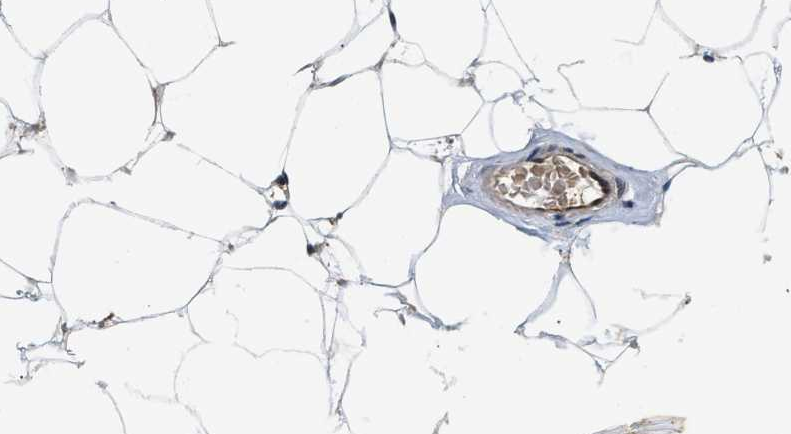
{"staining": {"intensity": "weak", "quantity": ">75%", "location": "cytoplasmic/membranous"}, "tissue": "adipose tissue", "cell_type": "Adipocytes", "image_type": "normal", "snomed": [{"axis": "morphology", "description": "Normal tissue, NOS"}, {"axis": "topography", "description": "Breast"}, {"axis": "topography", "description": "Soft tissue"}], "caption": "An IHC histopathology image of unremarkable tissue is shown. Protein staining in brown labels weak cytoplasmic/membranous positivity in adipose tissue within adipocytes. The staining is performed using DAB brown chromogen to label protein expression. The nuclei are counter-stained blue using hematoxylin.", "gene": "PNPLA8", "patient": {"sex": "female", "age": 75}}